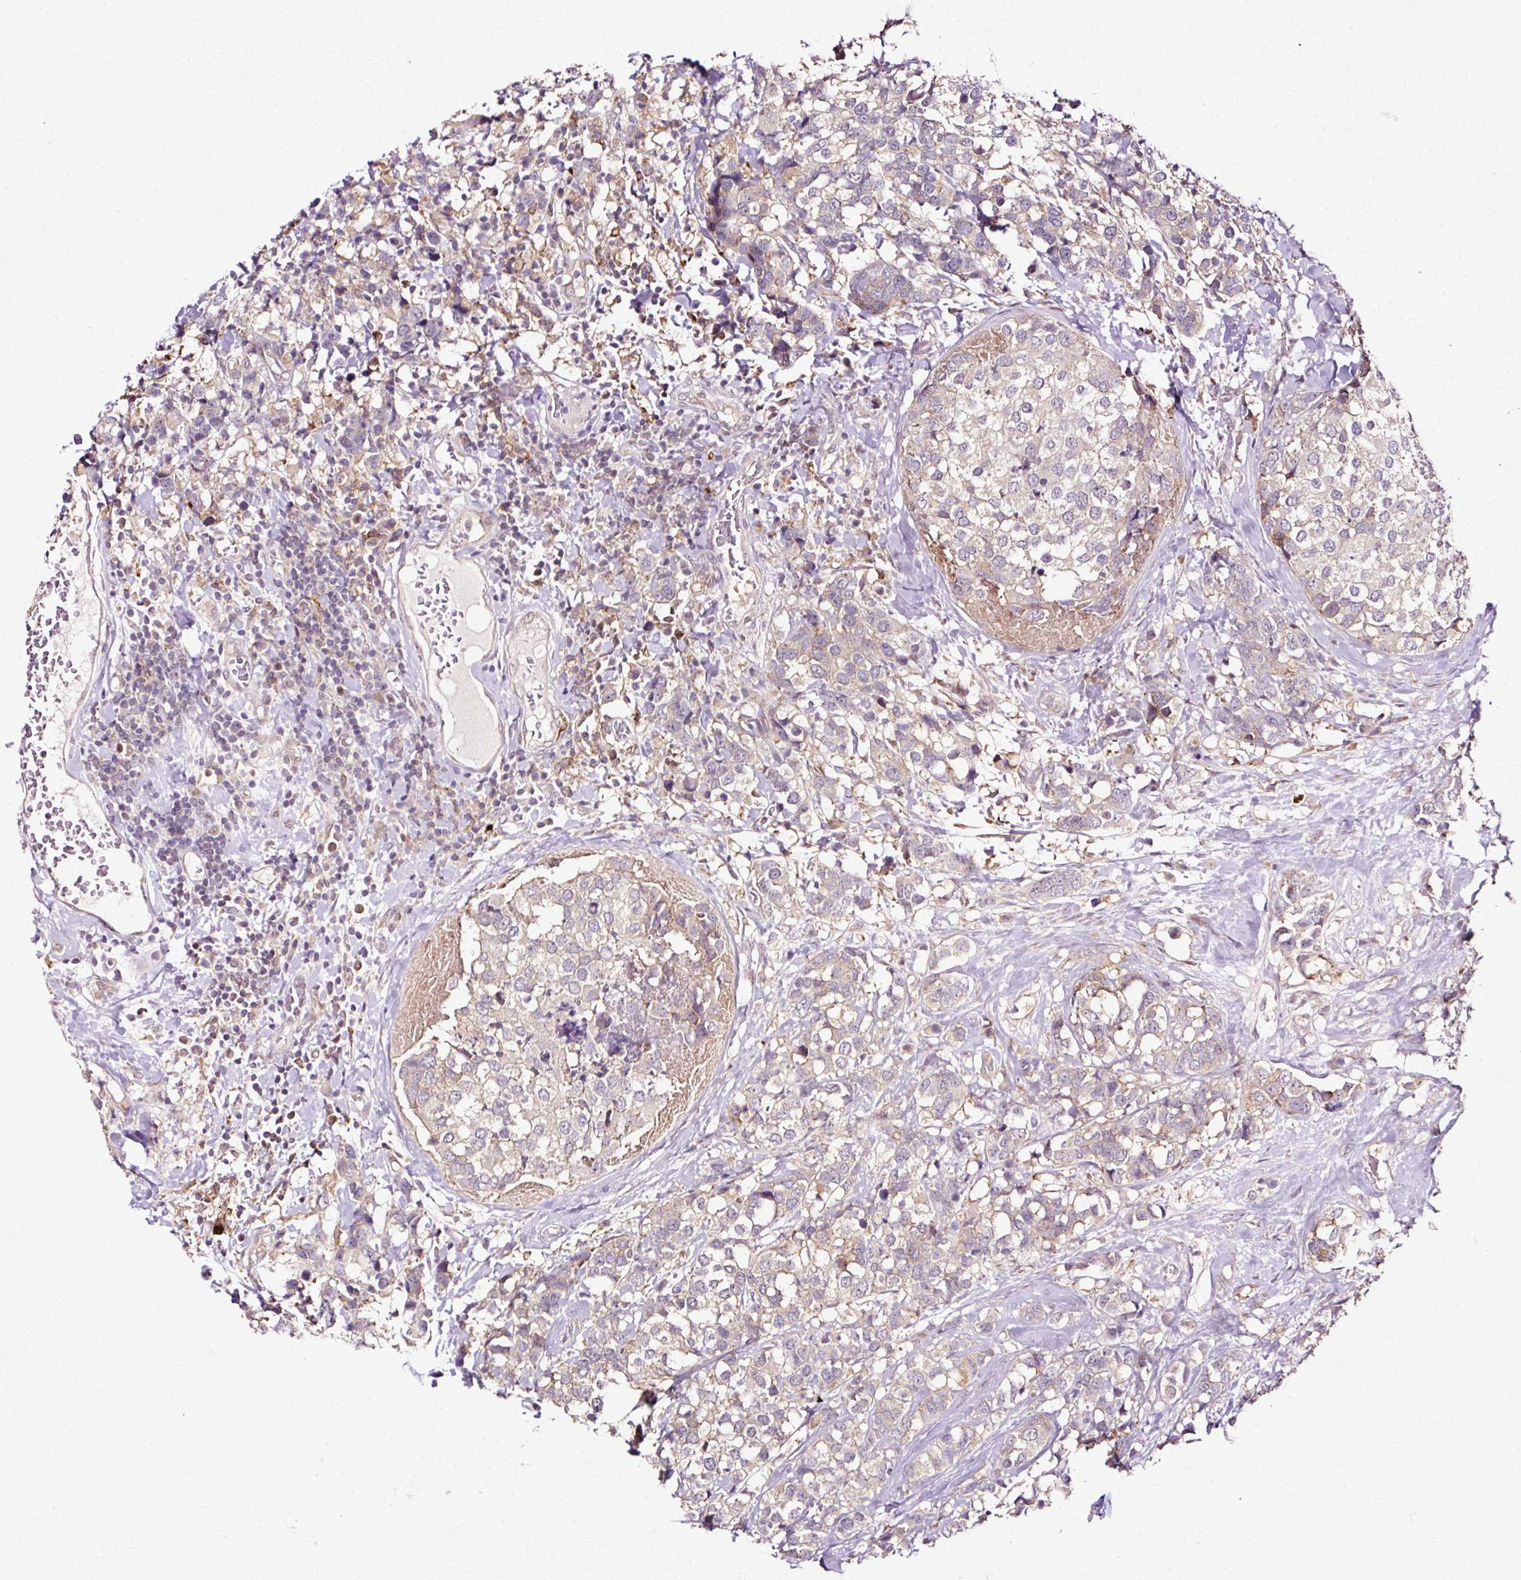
{"staining": {"intensity": "weak", "quantity": "25%-75%", "location": "cytoplasmic/membranous"}, "tissue": "breast cancer", "cell_type": "Tumor cells", "image_type": "cancer", "snomed": [{"axis": "morphology", "description": "Lobular carcinoma"}, {"axis": "topography", "description": "Breast"}], "caption": "Immunohistochemical staining of breast cancer (lobular carcinoma) displays low levels of weak cytoplasmic/membranous expression in about 25%-75% of tumor cells. The staining was performed using DAB (3,3'-diaminobenzidine) to visualize the protein expression in brown, while the nuclei were stained in blue with hematoxylin (Magnification: 20x).", "gene": "GEMIN2", "patient": {"sex": "female", "age": 59}}